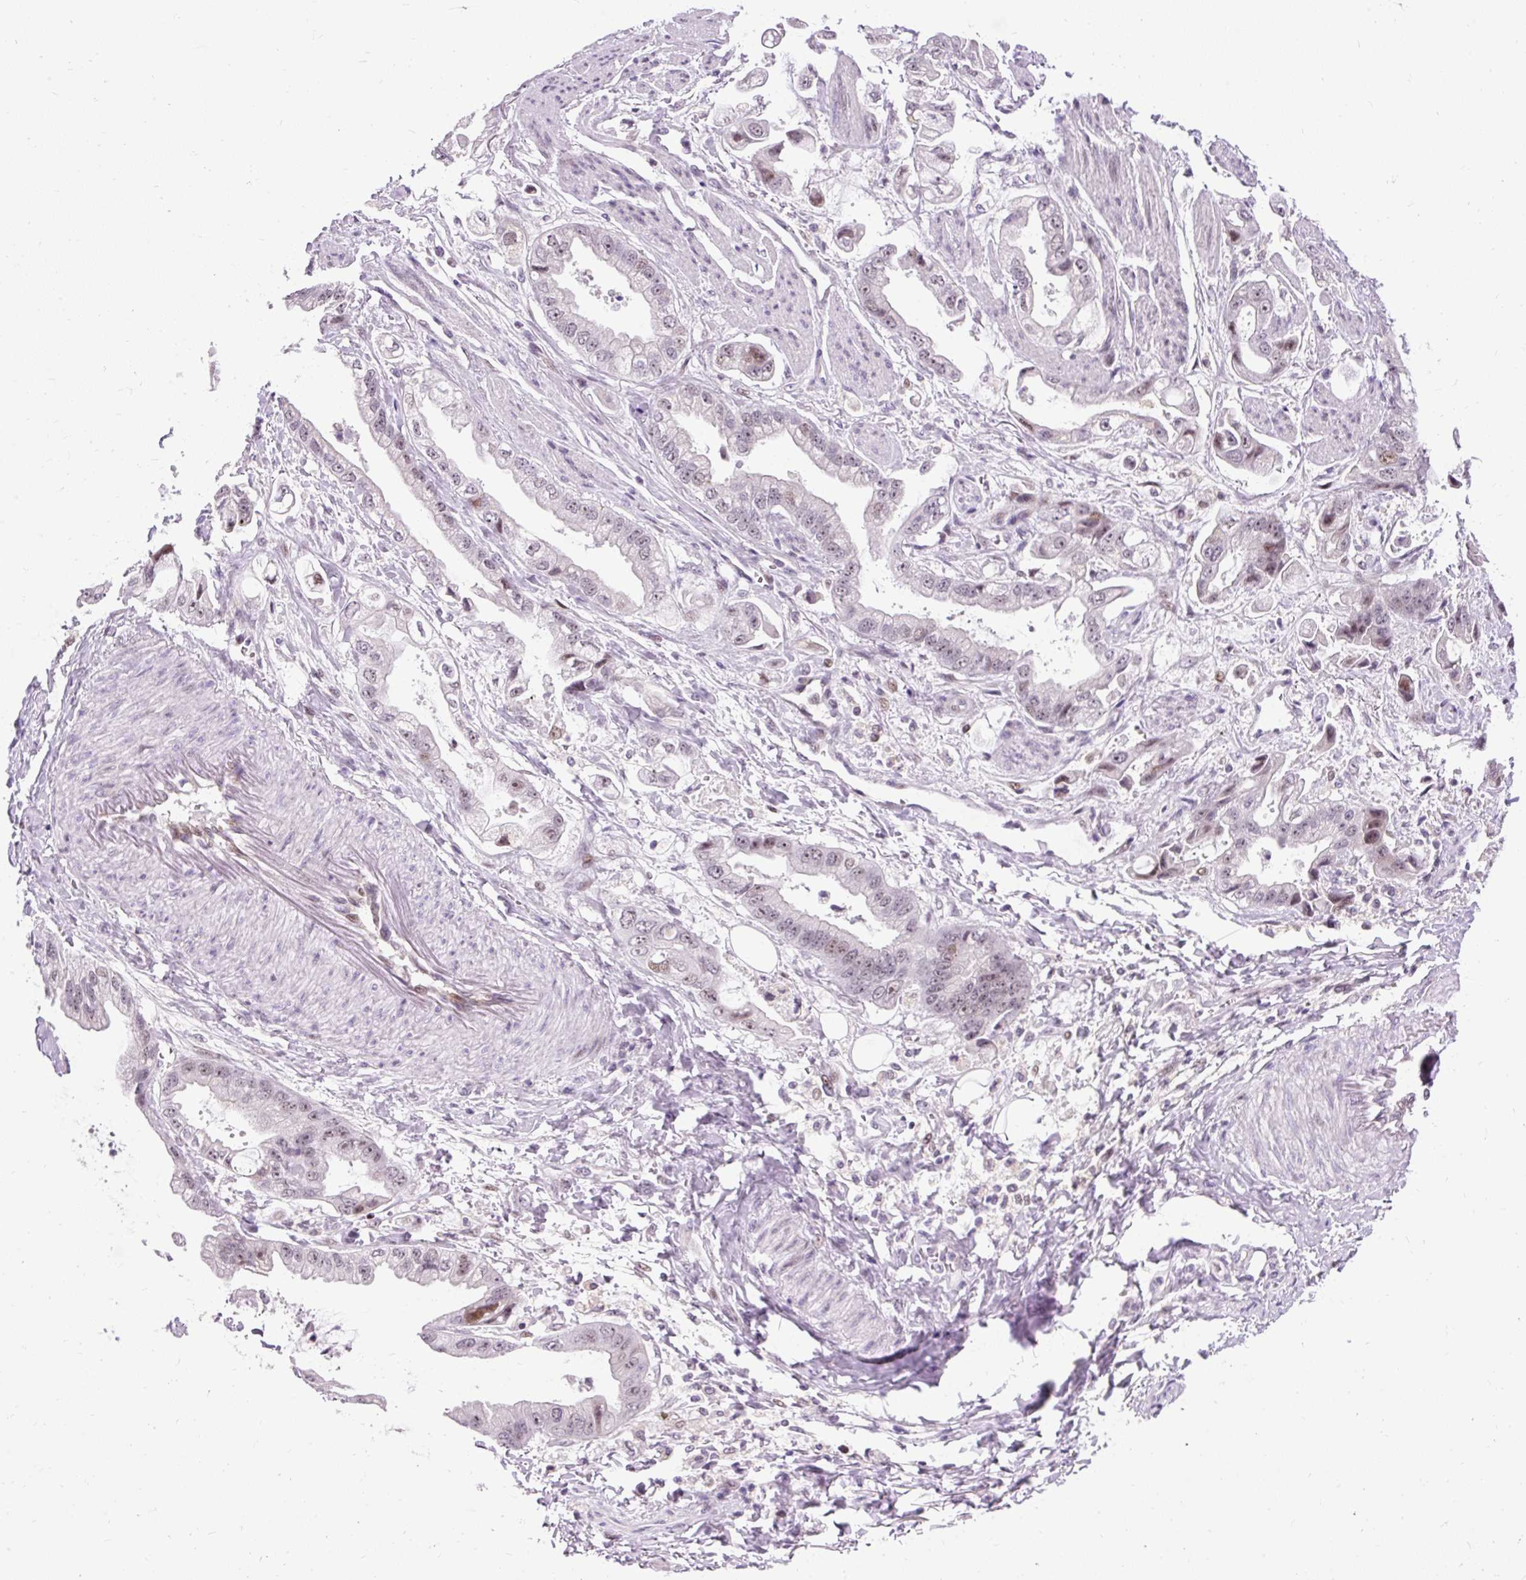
{"staining": {"intensity": "moderate", "quantity": "25%-75%", "location": "nuclear"}, "tissue": "stomach cancer", "cell_type": "Tumor cells", "image_type": "cancer", "snomed": [{"axis": "morphology", "description": "Adenocarcinoma, NOS"}, {"axis": "topography", "description": "Stomach"}], "caption": "DAB immunohistochemical staining of stomach cancer (adenocarcinoma) reveals moderate nuclear protein expression in about 25%-75% of tumor cells.", "gene": "ARHGEF18", "patient": {"sex": "male", "age": 62}}